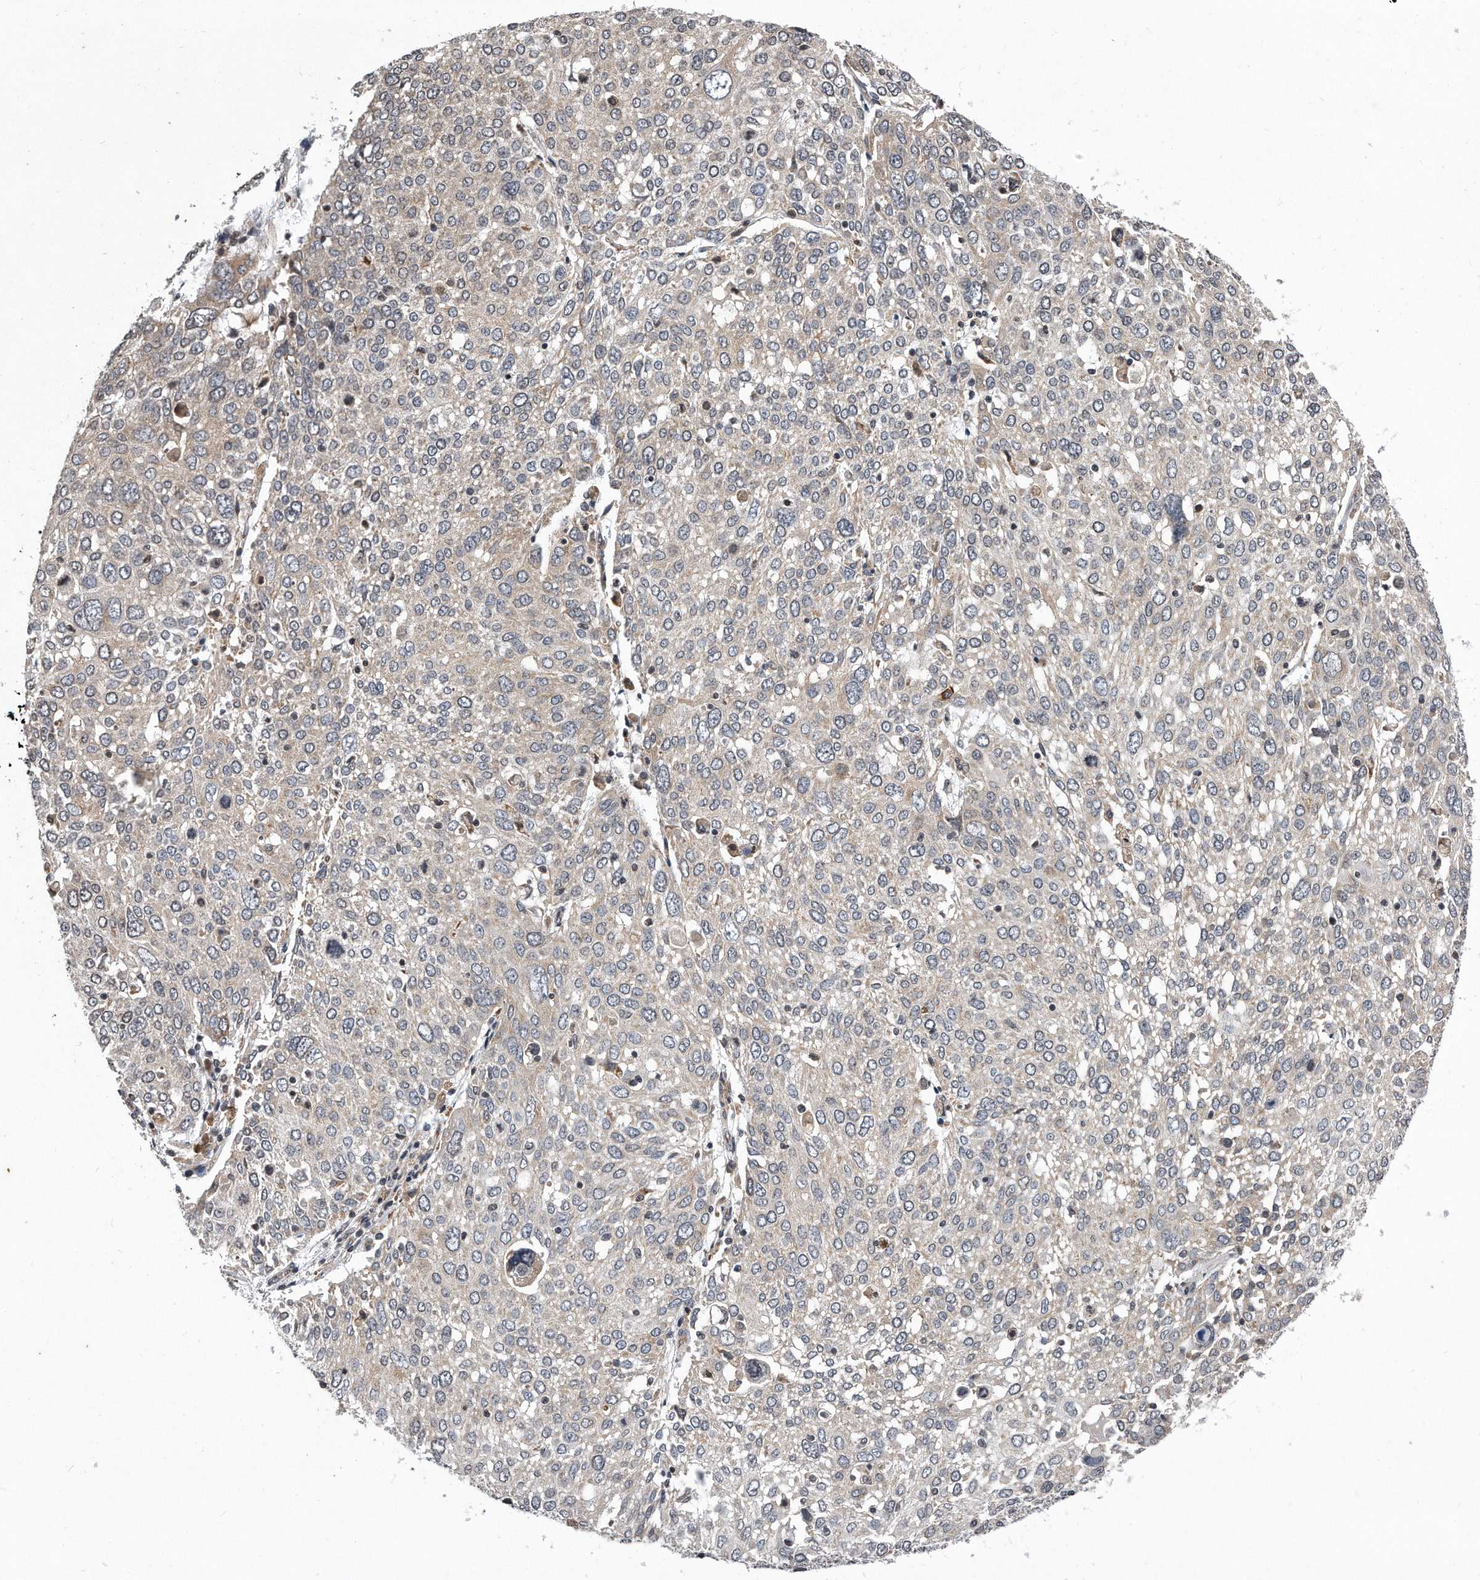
{"staining": {"intensity": "negative", "quantity": "none", "location": "none"}, "tissue": "lung cancer", "cell_type": "Tumor cells", "image_type": "cancer", "snomed": [{"axis": "morphology", "description": "Squamous cell carcinoma, NOS"}, {"axis": "topography", "description": "Lung"}], "caption": "A high-resolution micrograph shows immunohistochemistry staining of lung cancer, which displays no significant positivity in tumor cells.", "gene": "DAB1", "patient": {"sex": "male", "age": 65}}